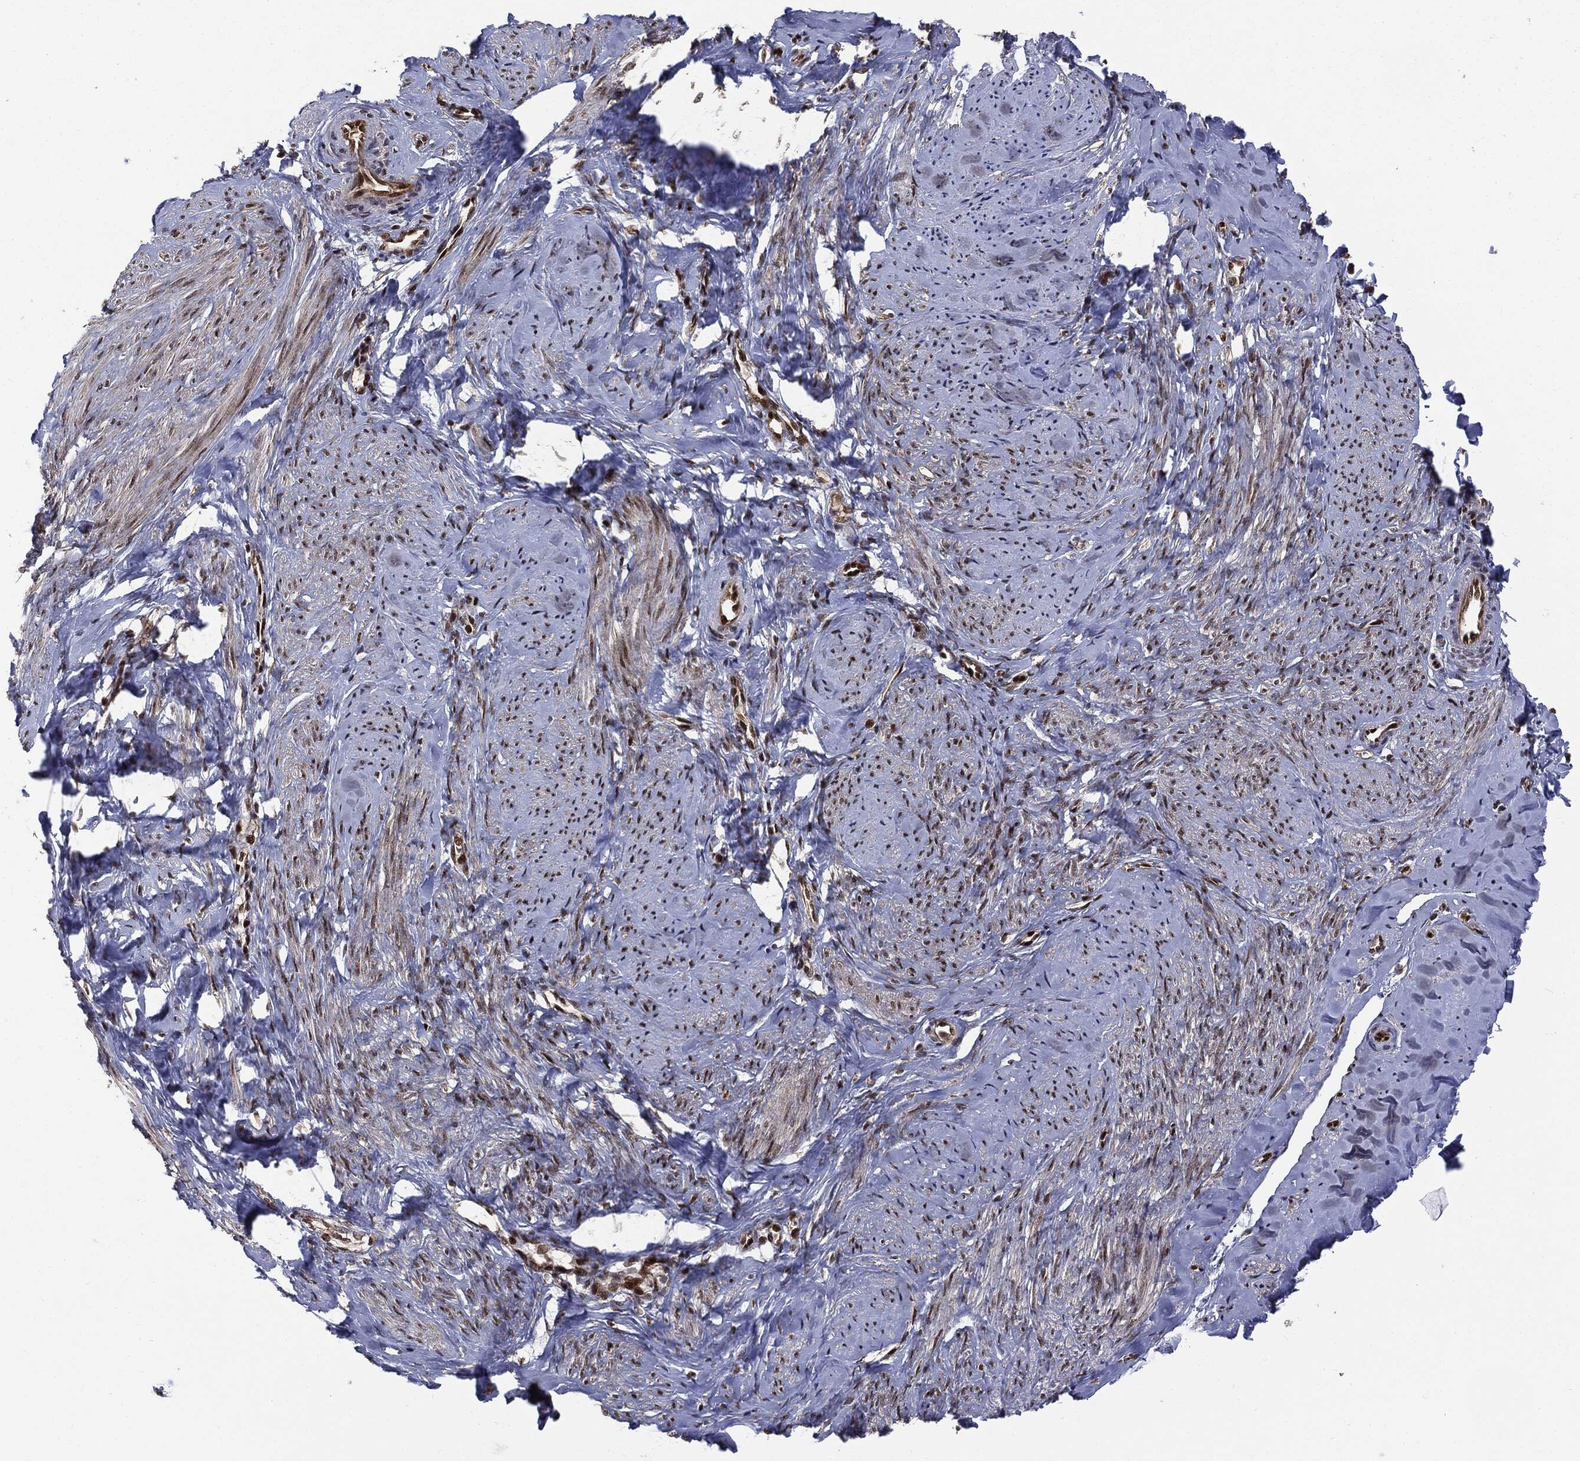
{"staining": {"intensity": "moderate", "quantity": ">75%", "location": "nuclear"}, "tissue": "smooth muscle", "cell_type": "Smooth muscle cells", "image_type": "normal", "snomed": [{"axis": "morphology", "description": "Normal tissue, NOS"}, {"axis": "topography", "description": "Smooth muscle"}], "caption": "Immunohistochemistry staining of unremarkable smooth muscle, which shows medium levels of moderate nuclear expression in approximately >75% of smooth muscle cells indicating moderate nuclear protein staining. The staining was performed using DAB (3,3'-diaminobenzidine) (brown) for protein detection and nuclei were counterstained in hematoxylin (blue).", "gene": "PTPA", "patient": {"sex": "female", "age": 48}}